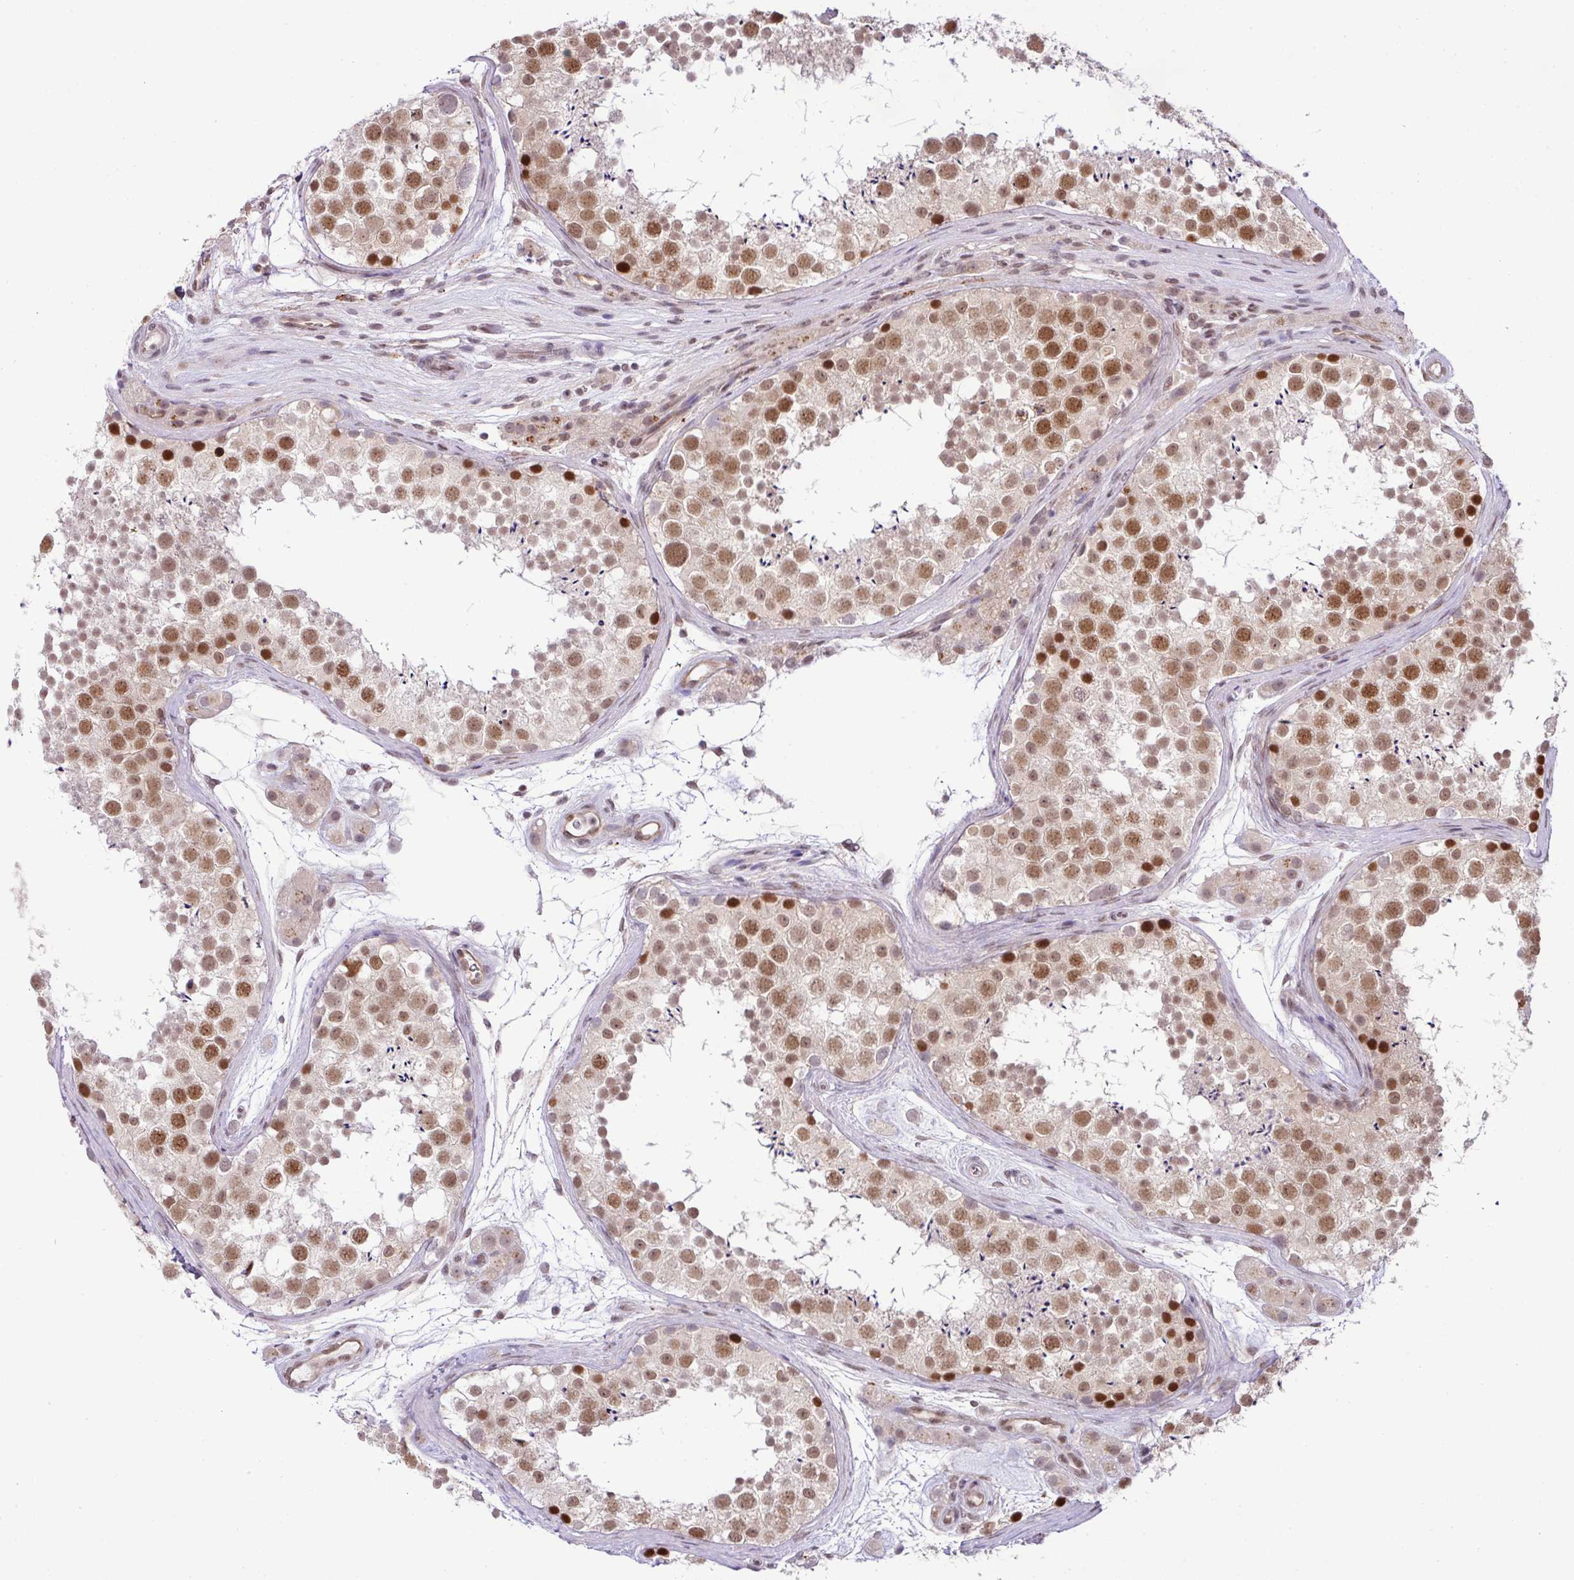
{"staining": {"intensity": "strong", "quantity": "25%-75%", "location": "nuclear"}, "tissue": "testis", "cell_type": "Cells in seminiferous ducts", "image_type": "normal", "snomed": [{"axis": "morphology", "description": "Normal tissue, NOS"}, {"axis": "topography", "description": "Testis"}], "caption": "Testis was stained to show a protein in brown. There is high levels of strong nuclear expression in approximately 25%-75% of cells in seminiferous ducts. (DAB = brown stain, brightfield microscopy at high magnification).", "gene": "PGAP4", "patient": {"sex": "male", "age": 41}}